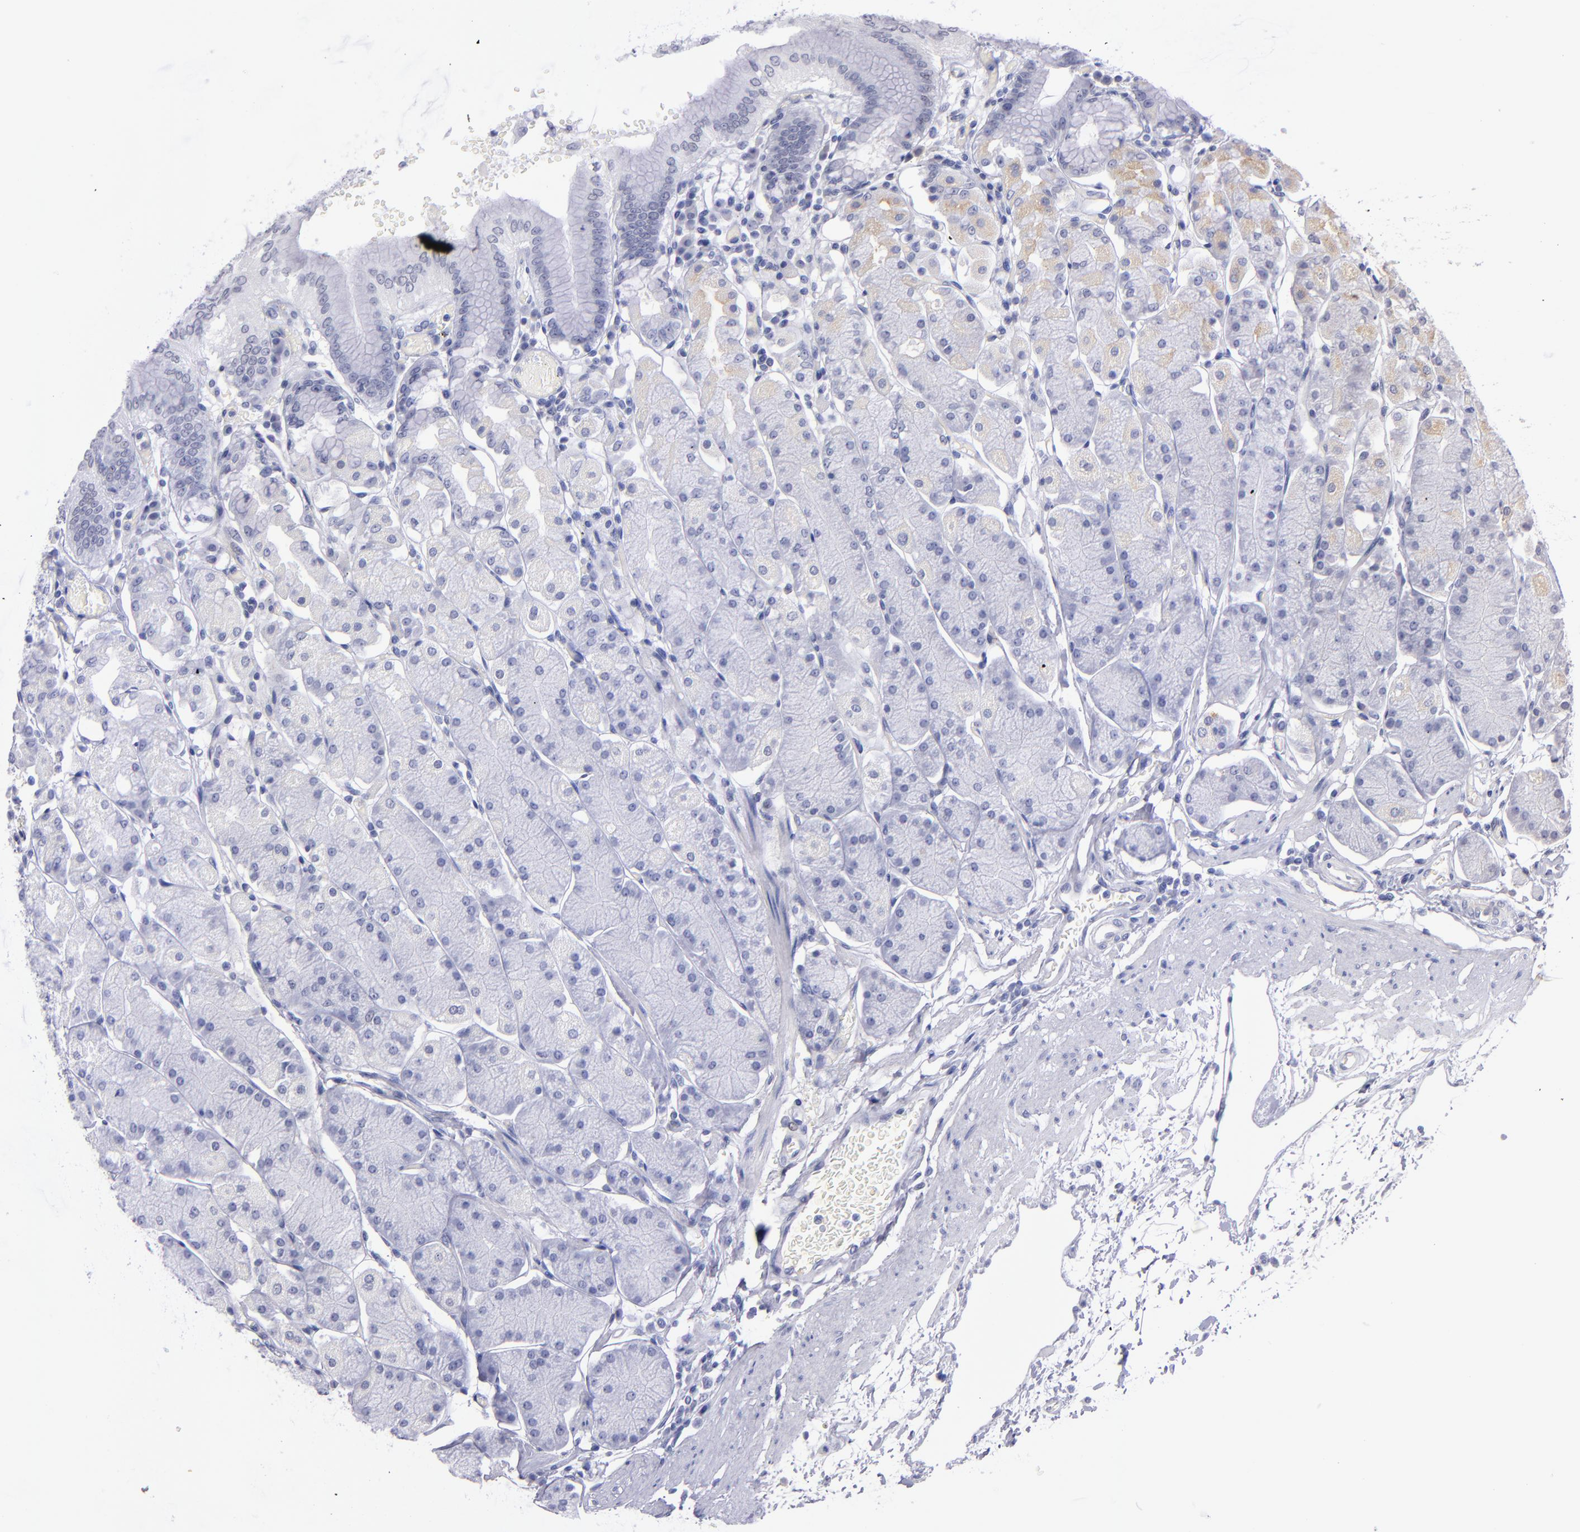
{"staining": {"intensity": "moderate", "quantity": "25%-75%", "location": "nuclear"}, "tissue": "stomach", "cell_type": "Glandular cells", "image_type": "normal", "snomed": [{"axis": "morphology", "description": "Normal tissue, NOS"}, {"axis": "topography", "description": "Stomach, upper"}, {"axis": "topography", "description": "Stomach"}], "caption": "Glandular cells demonstrate medium levels of moderate nuclear positivity in about 25%-75% of cells in normal human stomach.", "gene": "ABHD12B", "patient": {"sex": "male", "age": 76}}